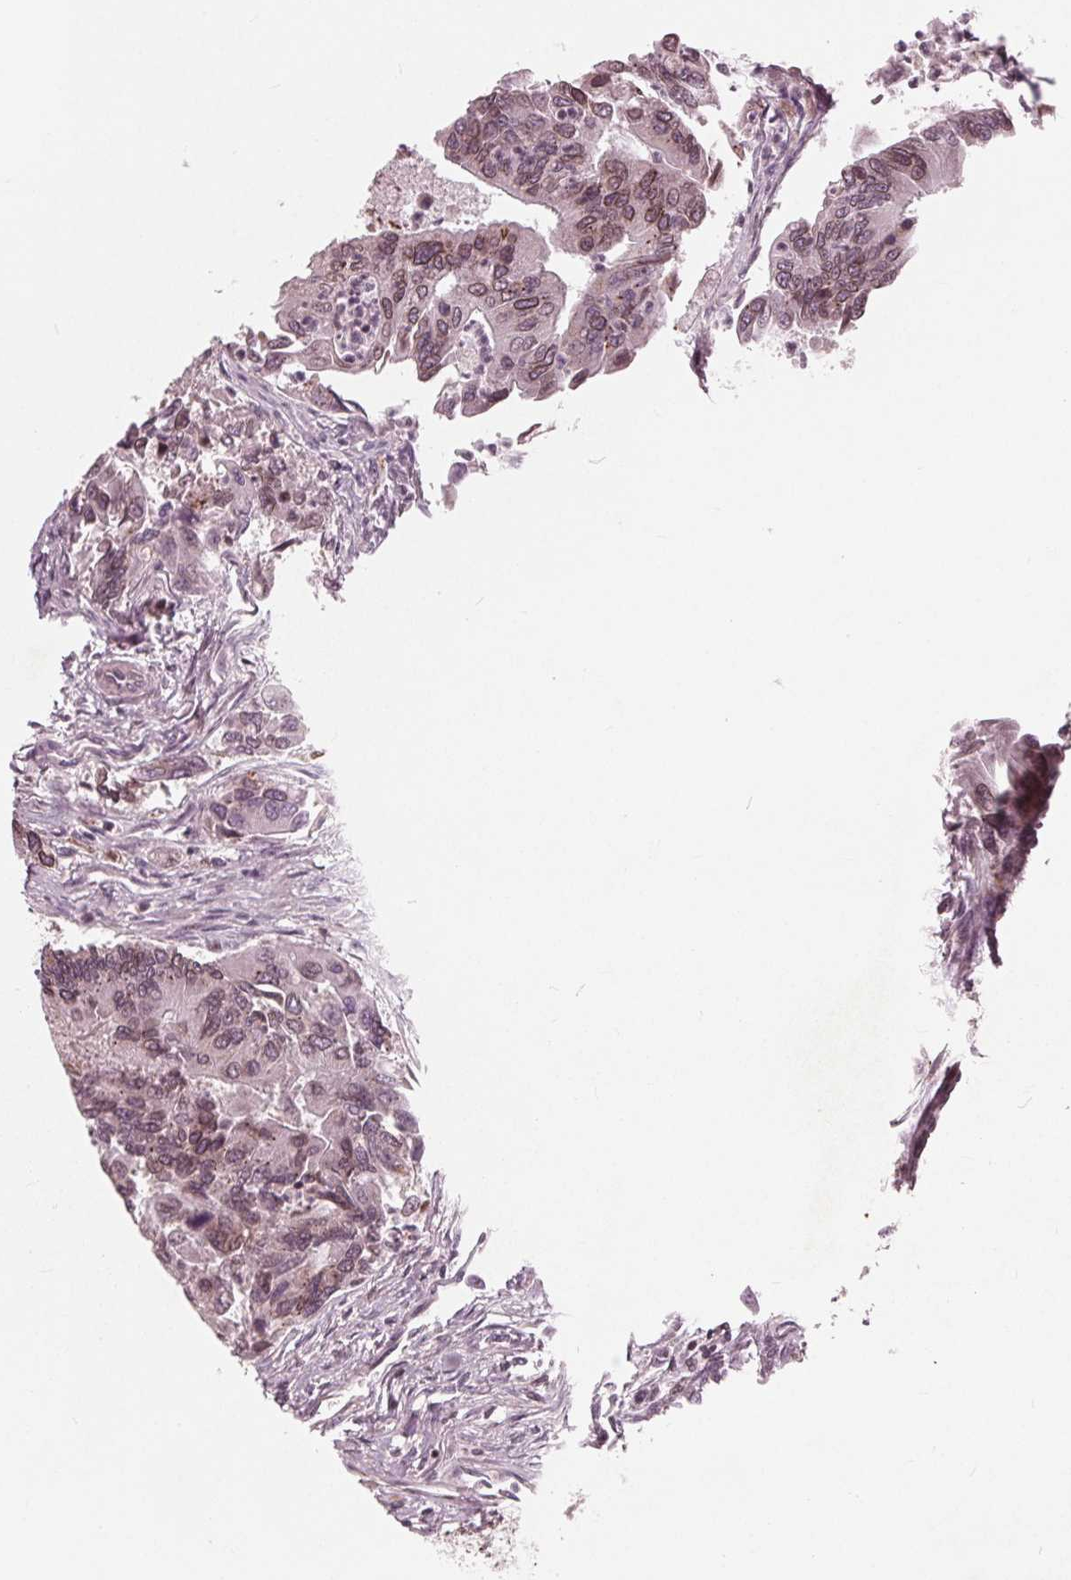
{"staining": {"intensity": "weak", "quantity": "25%-75%", "location": "cytoplasmic/membranous,nuclear"}, "tissue": "colorectal cancer", "cell_type": "Tumor cells", "image_type": "cancer", "snomed": [{"axis": "morphology", "description": "Adenocarcinoma, NOS"}, {"axis": "topography", "description": "Colon"}], "caption": "Human colorectal cancer stained with a protein marker reveals weak staining in tumor cells.", "gene": "NUP210", "patient": {"sex": "female", "age": 67}}